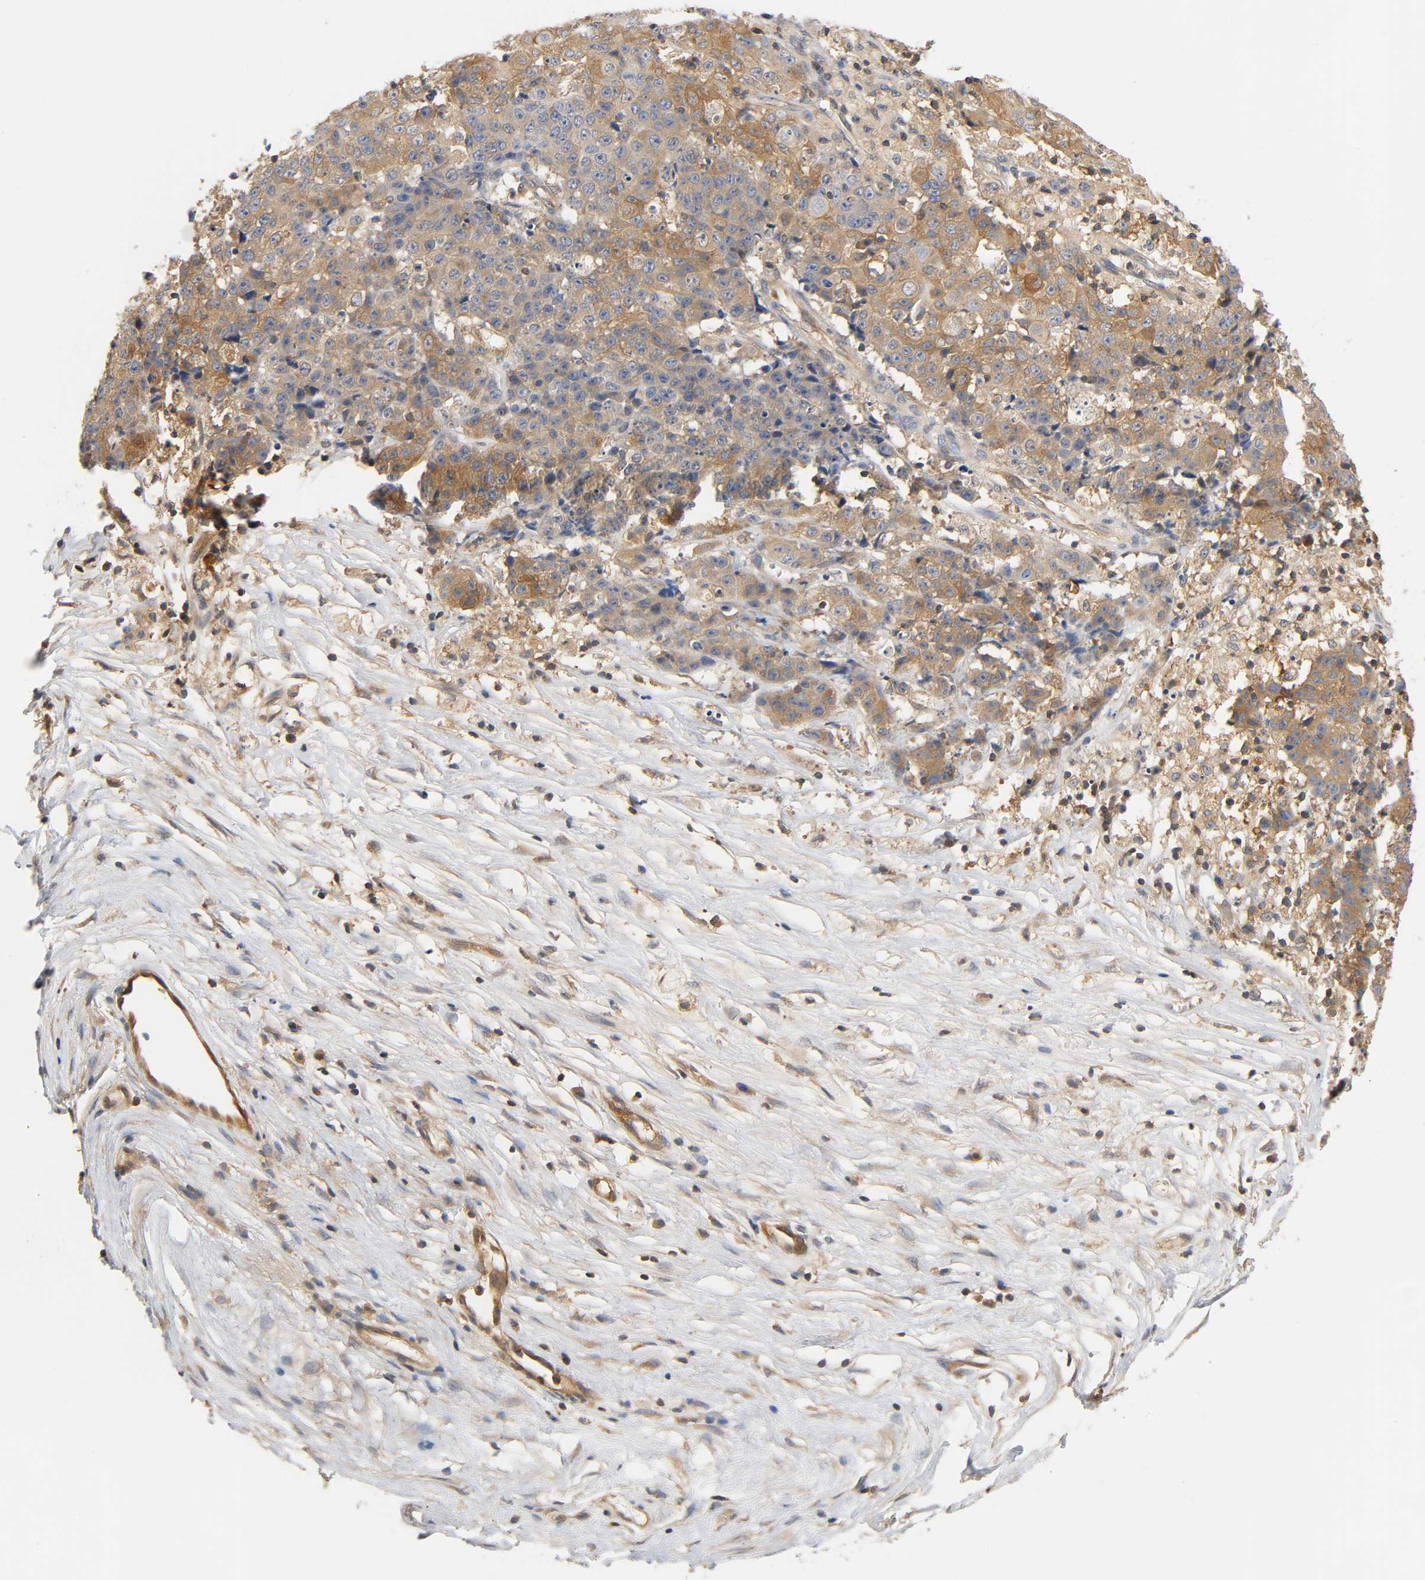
{"staining": {"intensity": "moderate", "quantity": ">75%", "location": "cytoplasmic/membranous"}, "tissue": "ovarian cancer", "cell_type": "Tumor cells", "image_type": "cancer", "snomed": [{"axis": "morphology", "description": "Carcinoma, endometroid"}, {"axis": "topography", "description": "Ovary"}], "caption": "Tumor cells exhibit medium levels of moderate cytoplasmic/membranous staining in about >75% of cells in ovarian cancer (endometroid carcinoma). (DAB IHC, brown staining for protein, blue staining for nuclei).", "gene": "PRKAB1", "patient": {"sex": "female", "age": 42}}